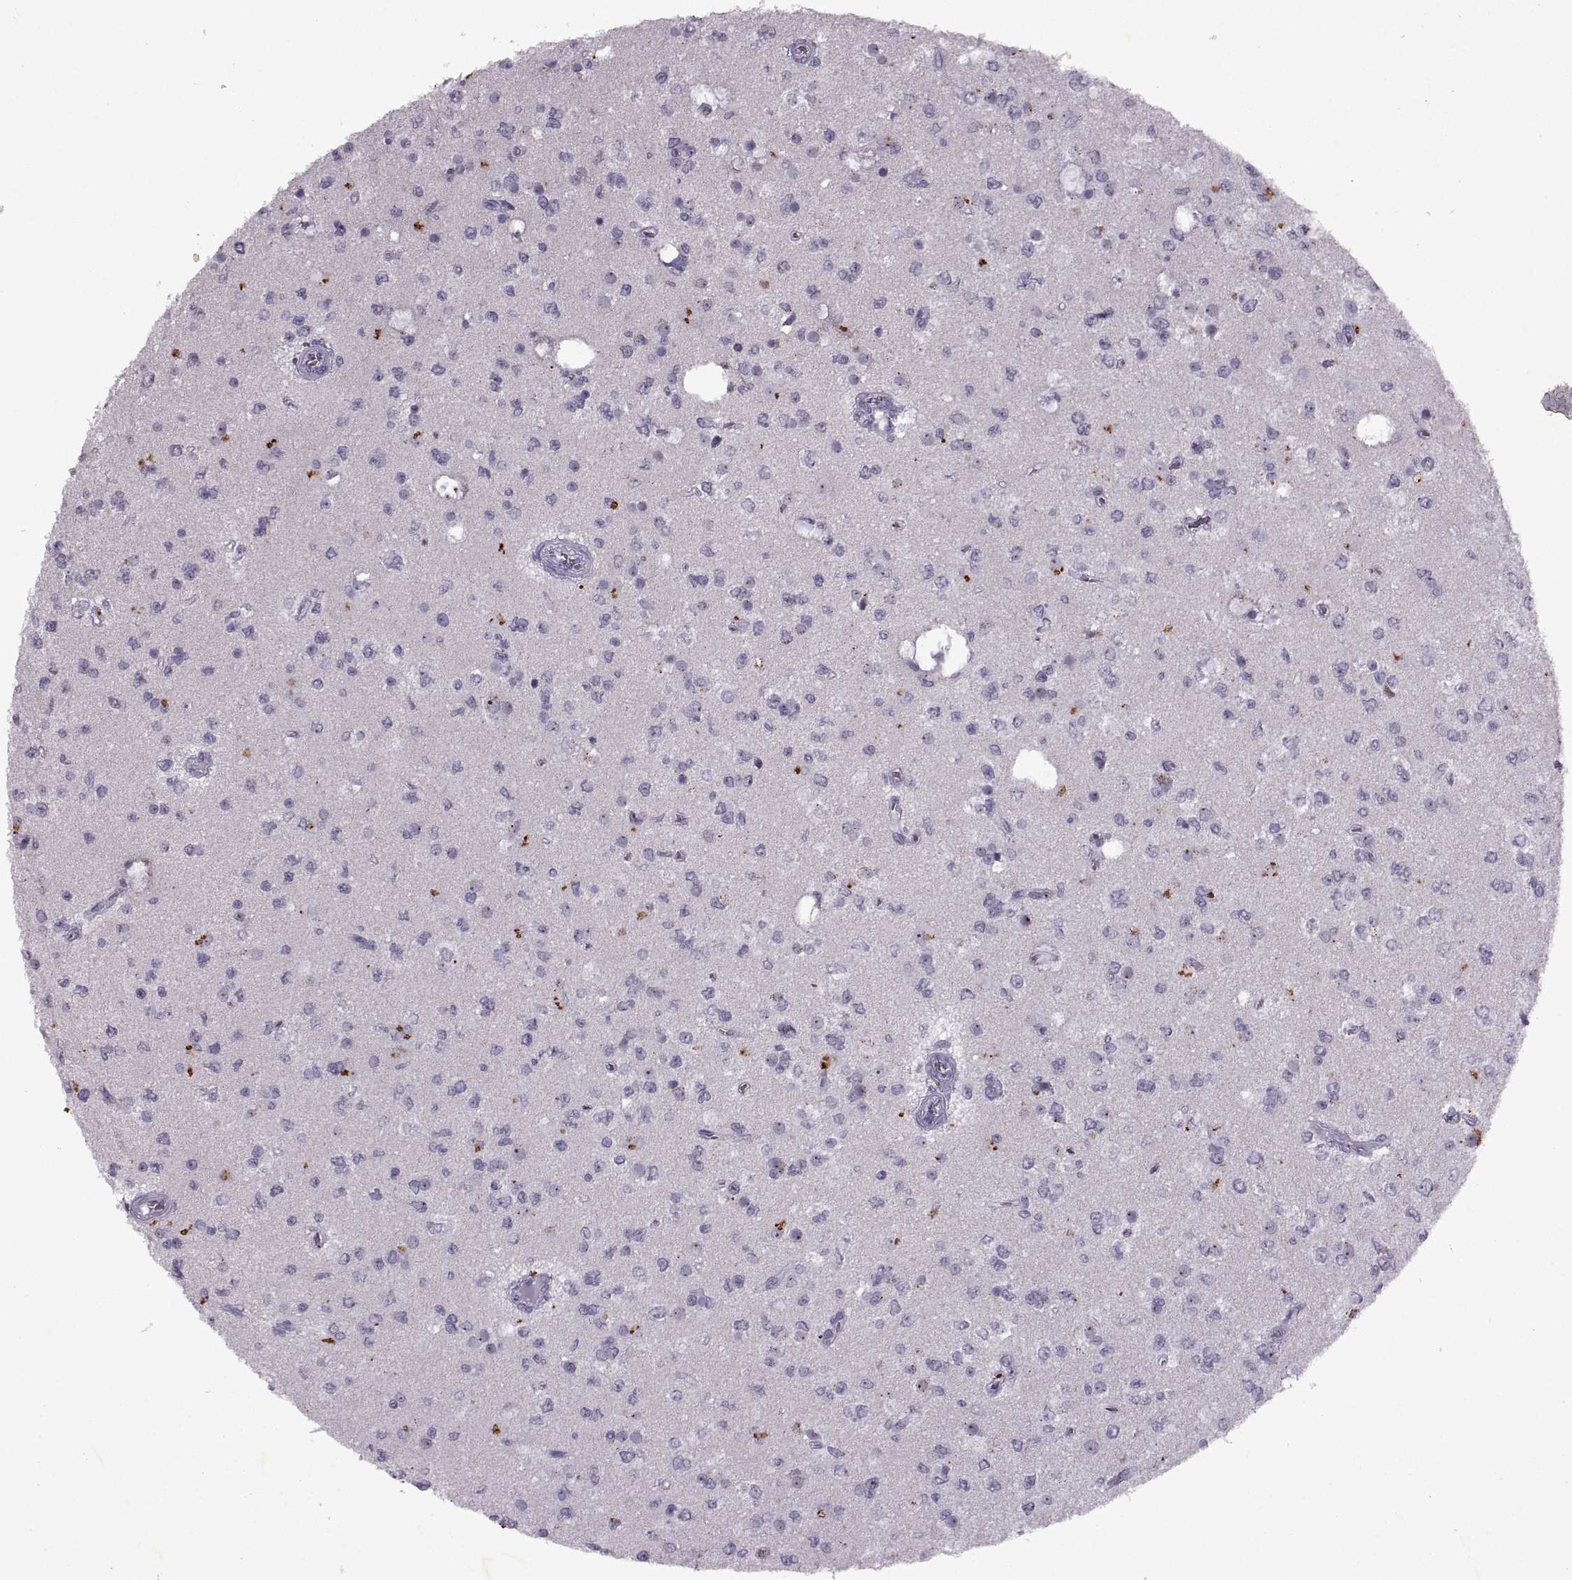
{"staining": {"intensity": "negative", "quantity": "none", "location": "none"}, "tissue": "glioma", "cell_type": "Tumor cells", "image_type": "cancer", "snomed": [{"axis": "morphology", "description": "Glioma, malignant, Low grade"}, {"axis": "topography", "description": "Brain"}], "caption": "IHC micrograph of human malignant low-grade glioma stained for a protein (brown), which displays no expression in tumor cells. The staining is performed using DAB brown chromogen with nuclei counter-stained in using hematoxylin.", "gene": "SINHCAF", "patient": {"sex": "female", "age": 45}}